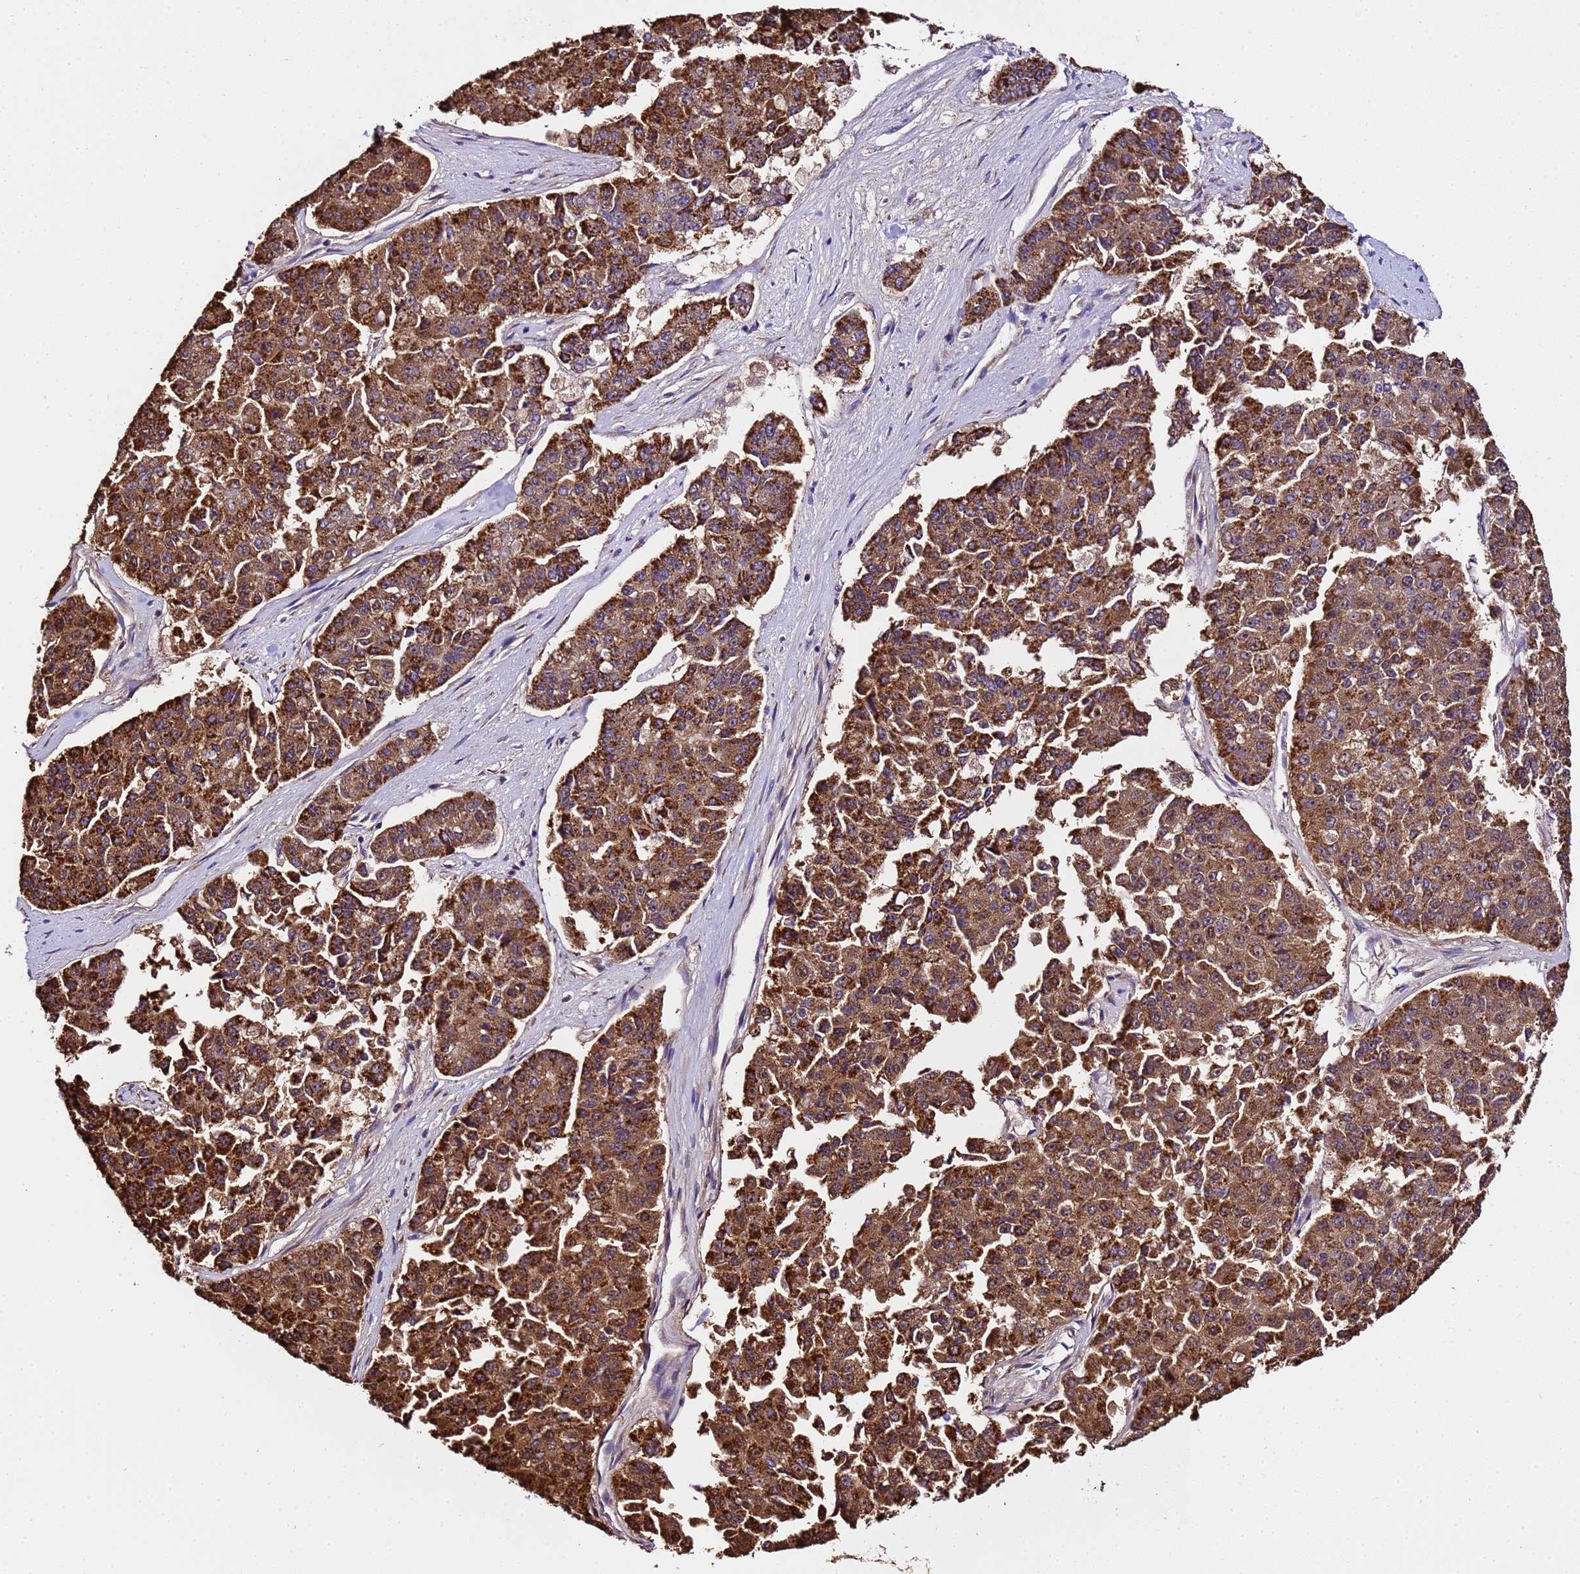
{"staining": {"intensity": "moderate", "quantity": ">75%", "location": "nuclear"}, "tissue": "pancreatic cancer", "cell_type": "Tumor cells", "image_type": "cancer", "snomed": [{"axis": "morphology", "description": "Adenocarcinoma, NOS"}, {"axis": "topography", "description": "Pancreas"}], "caption": "Protein staining by immunohistochemistry (IHC) demonstrates moderate nuclear positivity in approximately >75% of tumor cells in pancreatic cancer (adenocarcinoma).", "gene": "SLX4IP", "patient": {"sex": "male", "age": 50}}